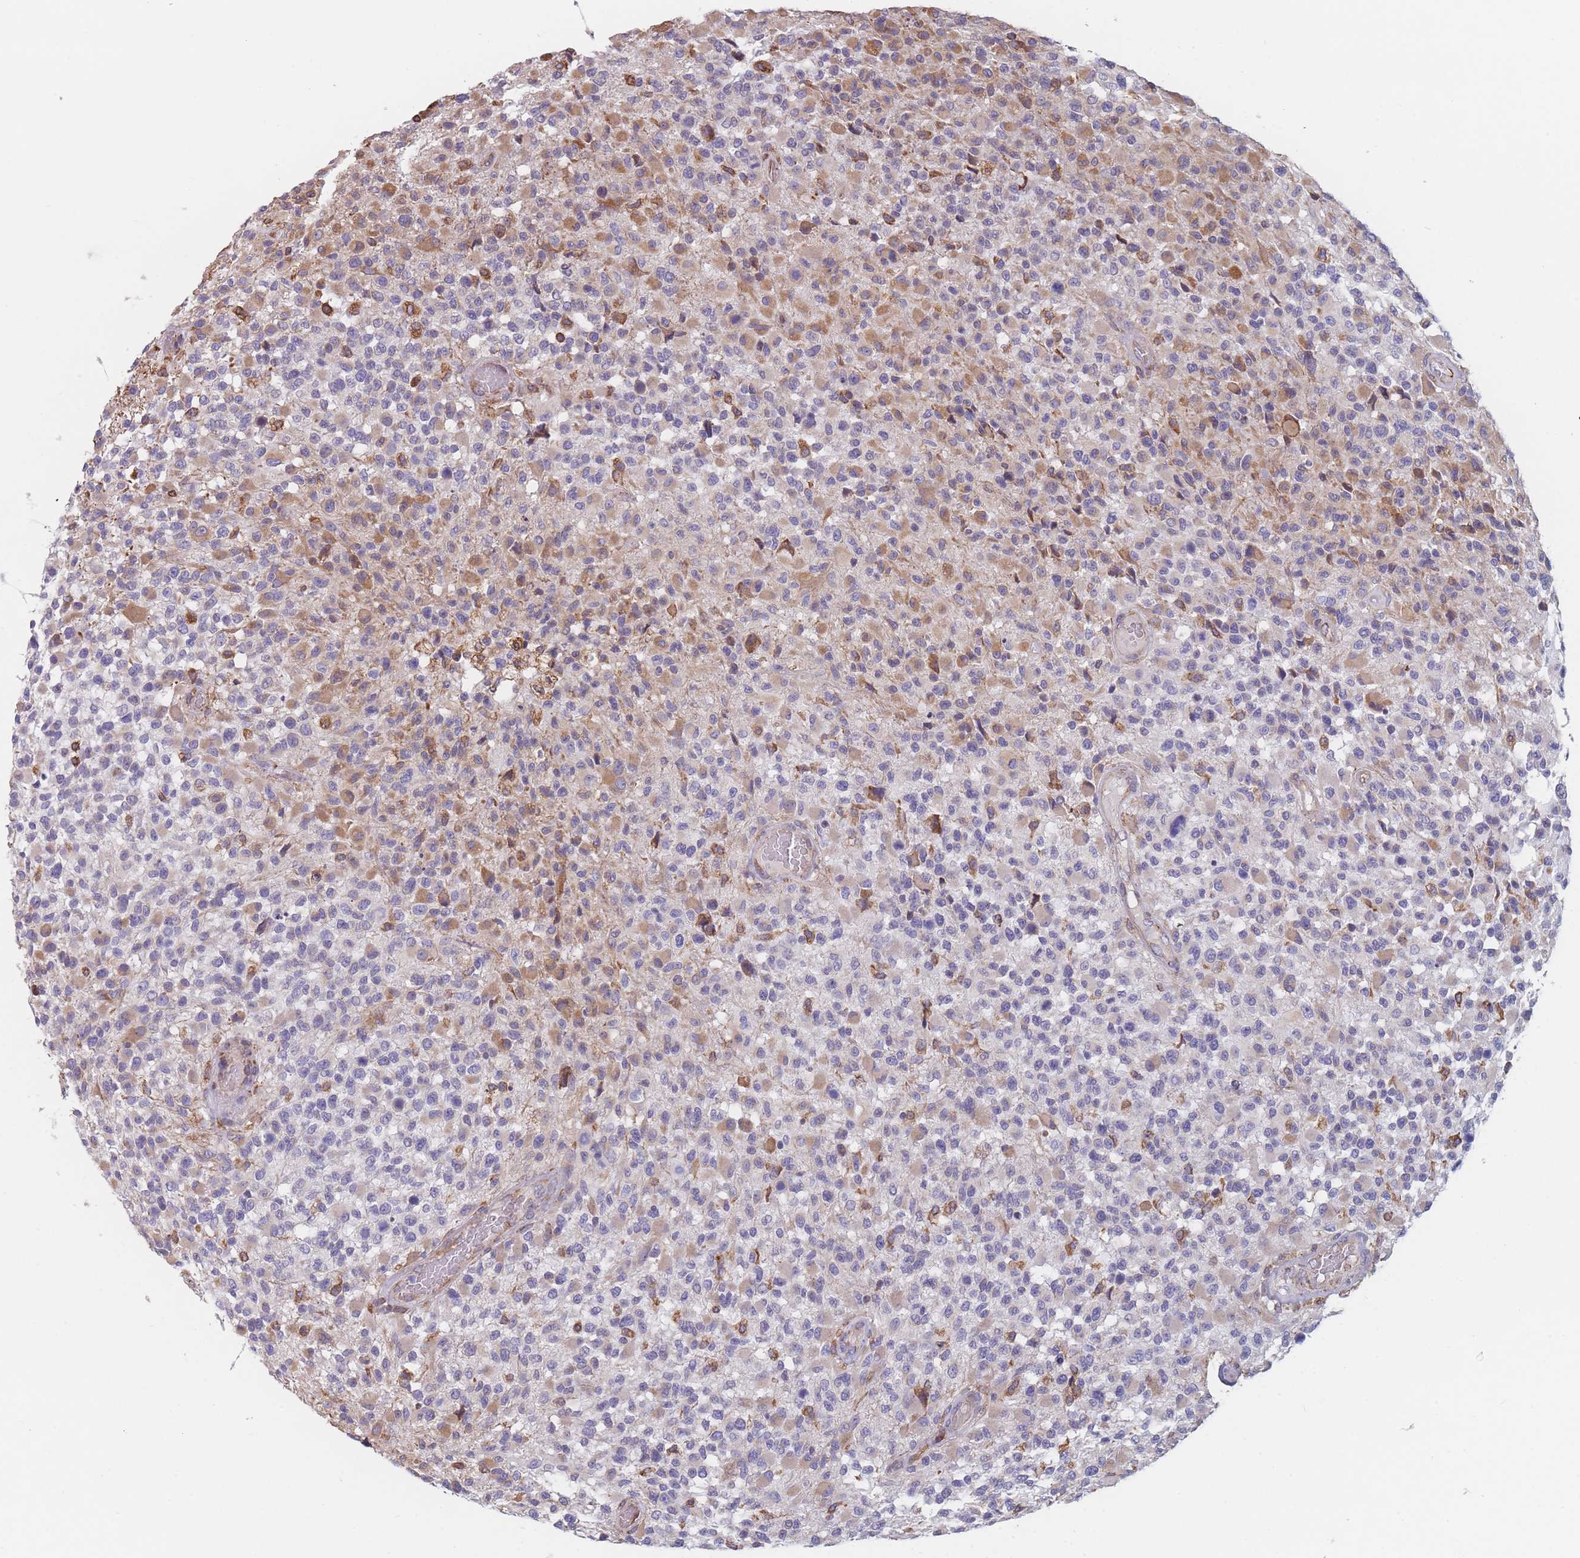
{"staining": {"intensity": "moderate", "quantity": "25%-75%", "location": "cytoplasmic/membranous"}, "tissue": "glioma", "cell_type": "Tumor cells", "image_type": "cancer", "snomed": [{"axis": "morphology", "description": "Glioma, malignant, High grade"}, {"axis": "morphology", "description": "Glioblastoma, NOS"}, {"axis": "topography", "description": "Brain"}], "caption": "Malignant high-grade glioma stained for a protein (brown) shows moderate cytoplasmic/membranous positive staining in about 25%-75% of tumor cells.", "gene": "OR7C2", "patient": {"sex": "male", "age": 60}}